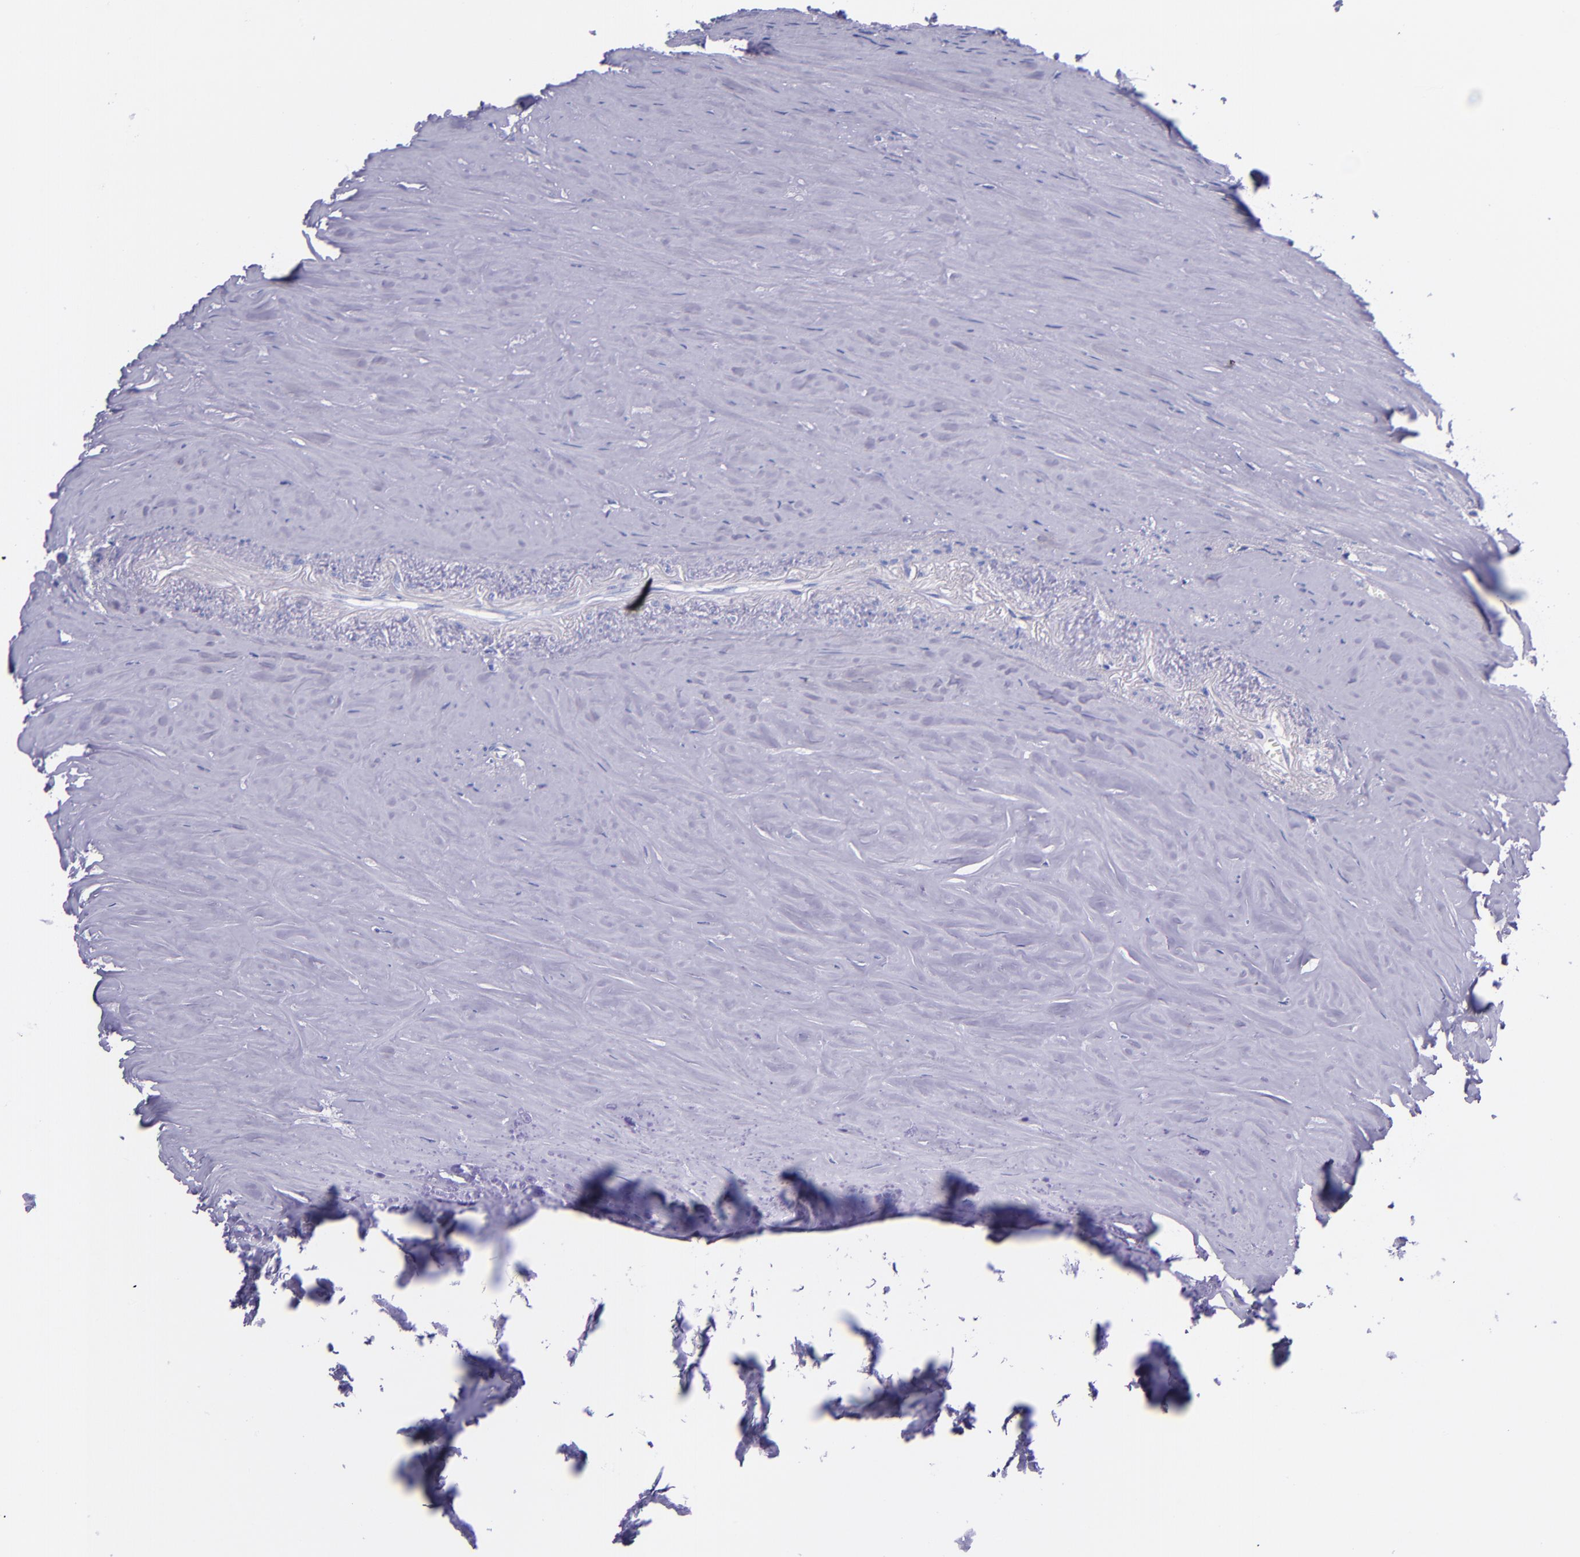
{"staining": {"intensity": "negative", "quantity": "none", "location": "none"}, "tissue": "carcinoid", "cell_type": "Tumor cells", "image_type": "cancer", "snomed": [{"axis": "morphology", "description": "Carcinoid, malignant, NOS"}, {"axis": "topography", "description": "Small intestine"}], "caption": "Tumor cells show no significant staining in malignant carcinoid. (Immunohistochemistry (ihc), brightfield microscopy, high magnification).", "gene": "MBP", "patient": {"sex": "male", "age": 63}}